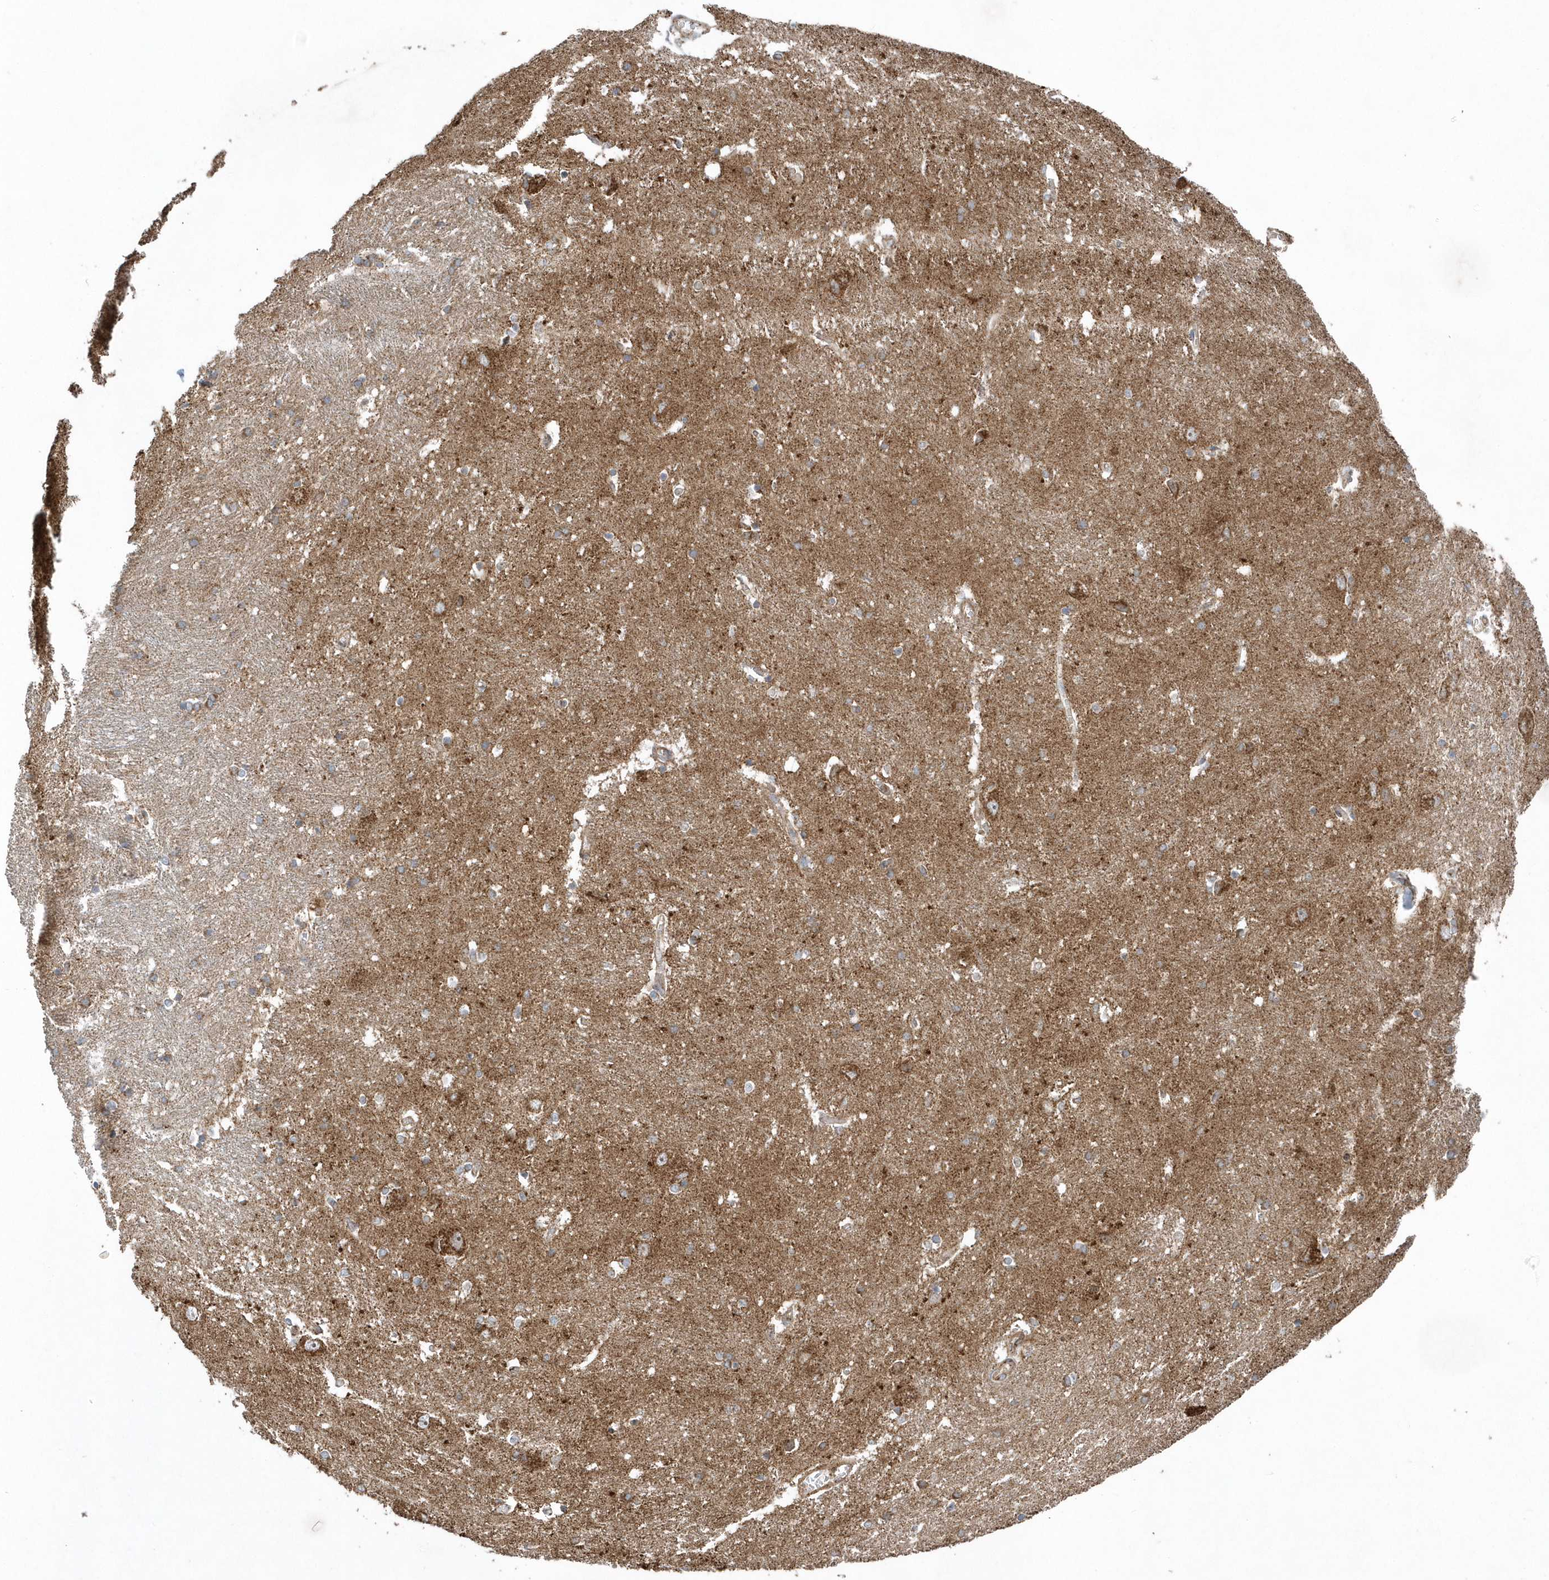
{"staining": {"intensity": "moderate", "quantity": "<25%", "location": "cytoplasmic/membranous"}, "tissue": "caudate", "cell_type": "Glial cells", "image_type": "normal", "snomed": [{"axis": "morphology", "description": "Normal tissue, NOS"}, {"axis": "topography", "description": "Lateral ventricle wall"}], "caption": "Protein expression by IHC exhibits moderate cytoplasmic/membranous positivity in about <25% of glial cells in normal caudate.", "gene": "PPP1R7", "patient": {"sex": "male", "age": 37}}